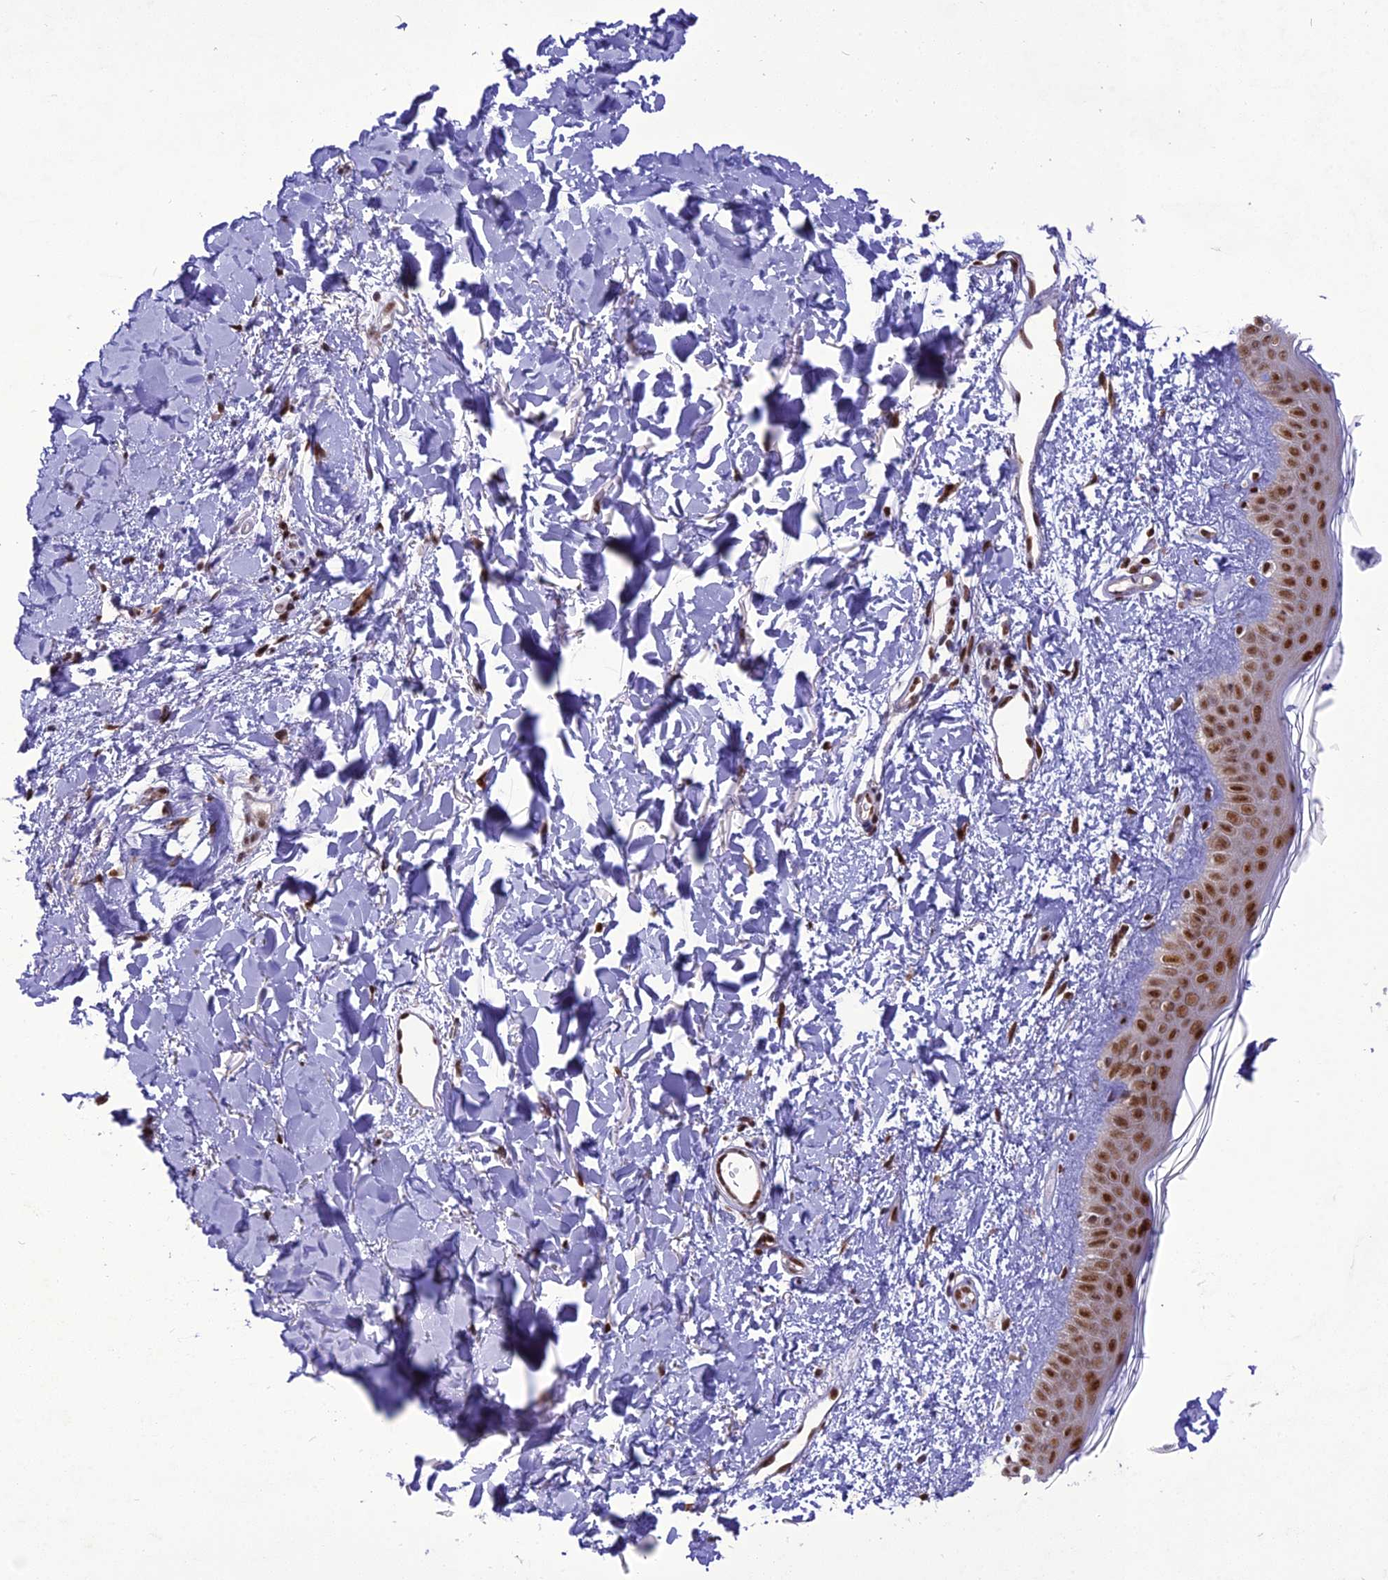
{"staining": {"intensity": "strong", "quantity": ">75%", "location": "nuclear"}, "tissue": "skin", "cell_type": "Fibroblasts", "image_type": "normal", "snomed": [{"axis": "morphology", "description": "Normal tissue, NOS"}, {"axis": "topography", "description": "Skin"}], "caption": "Immunohistochemistry micrograph of benign skin: human skin stained using IHC demonstrates high levels of strong protein expression localized specifically in the nuclear of fibroblasts, appearing as a nuclear brown color.", "gene": "DDX1", "patient": {"sex": "female", "age": 58}}